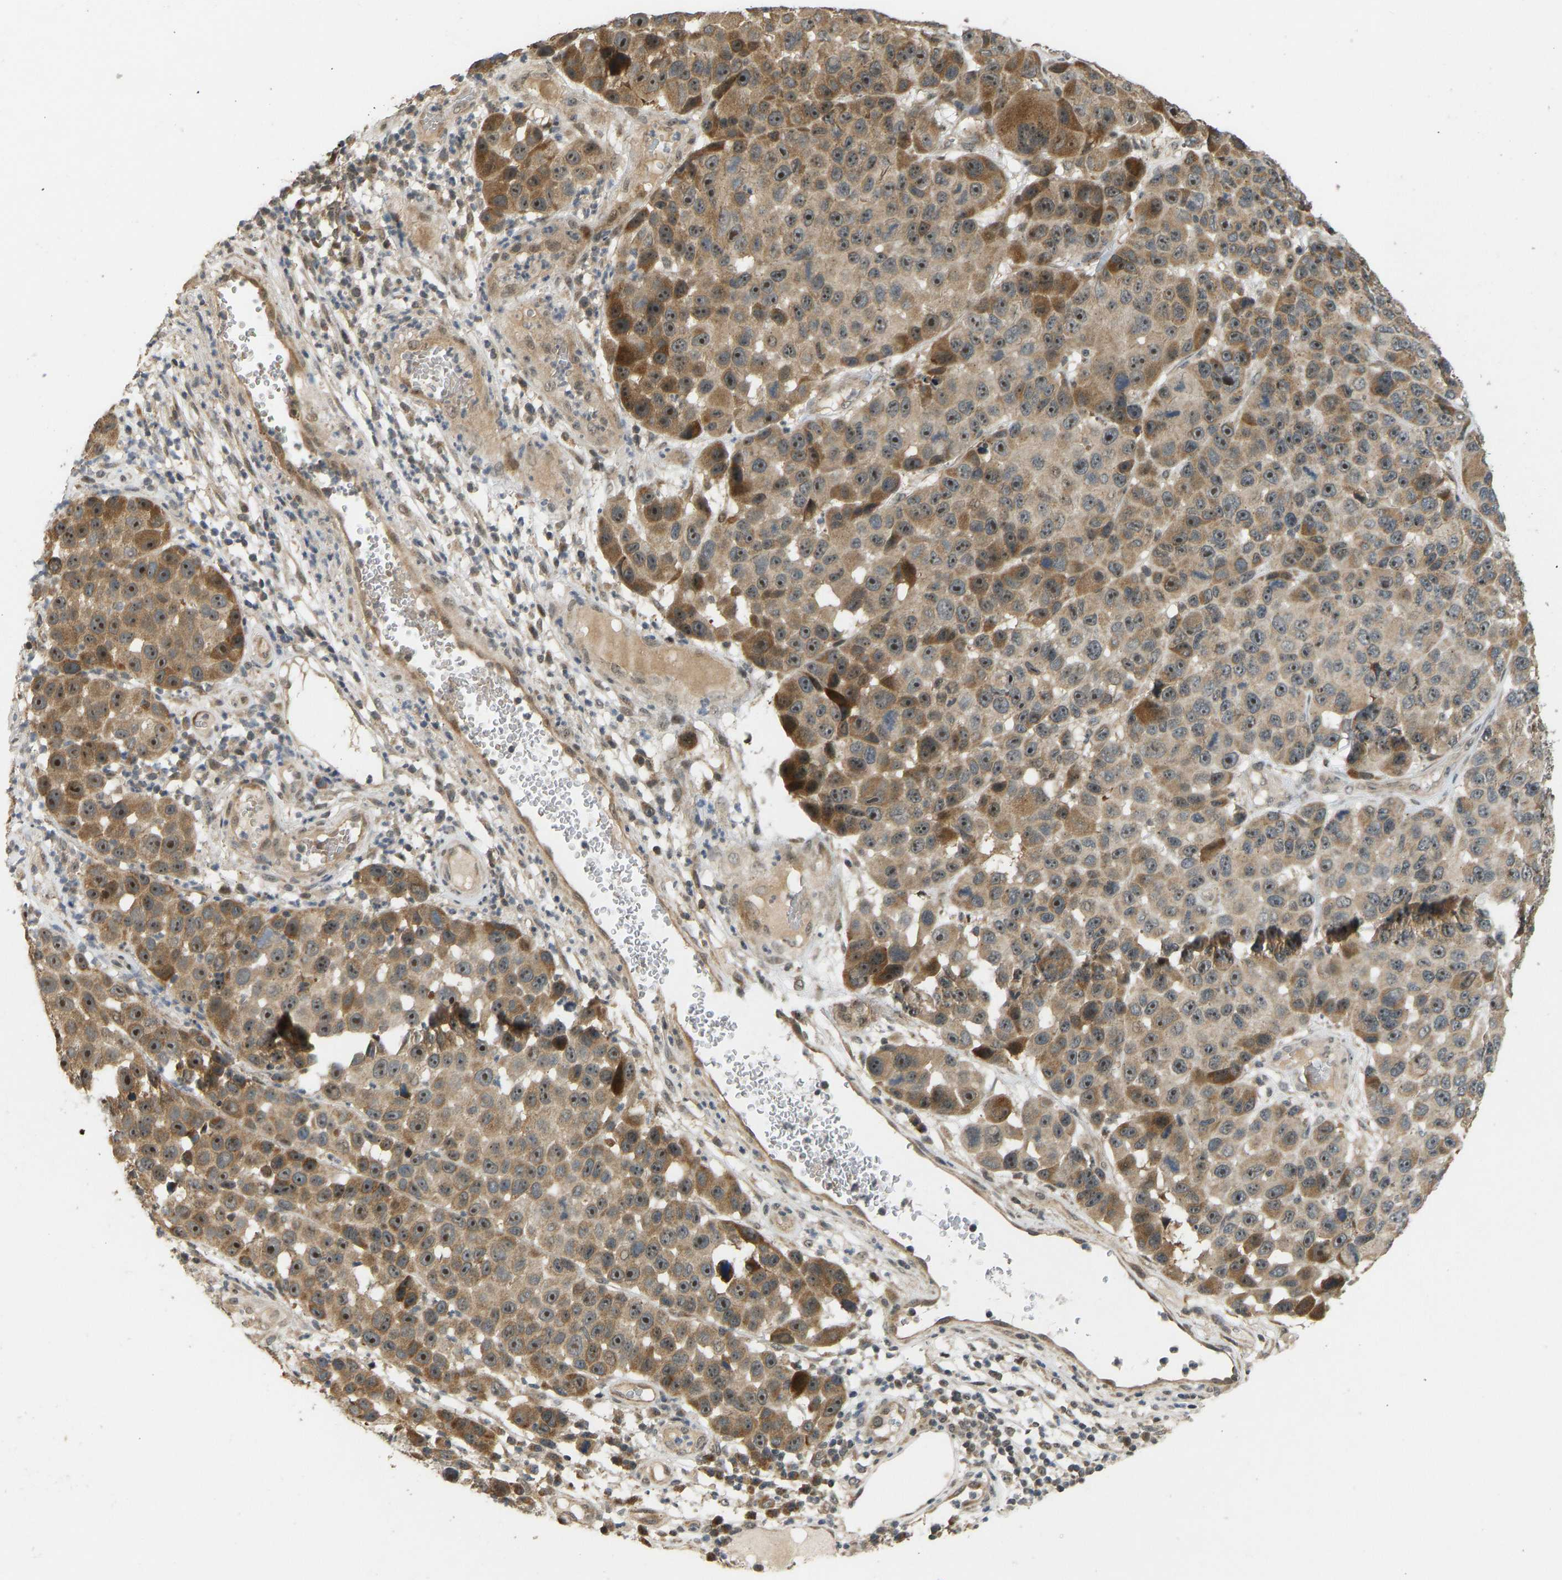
{"staining": {"intensity": "moderate", "quantity": ">75%", "location": "cytoplasmic/membranous,nuclear"}, "tissue": "melanoma", "cell_type": "Tumor cells", "image_type": "cancer", "snomed": [{"axis": "morphology", "description": "Malignant melanoma, NOS"}, {"axis": "topography", "description": "Skin"}], "caption": "This histopathology image displays melanoma stained with immunohistochemistry to label a protein in brown. The cytoplasmic/membranous and nuclear of tumor cells show moderate positivity for the protein. Nuclei are counter-stained blue.", "gene": "ACADS", "patient": {"sex": "male", "age": 53}}